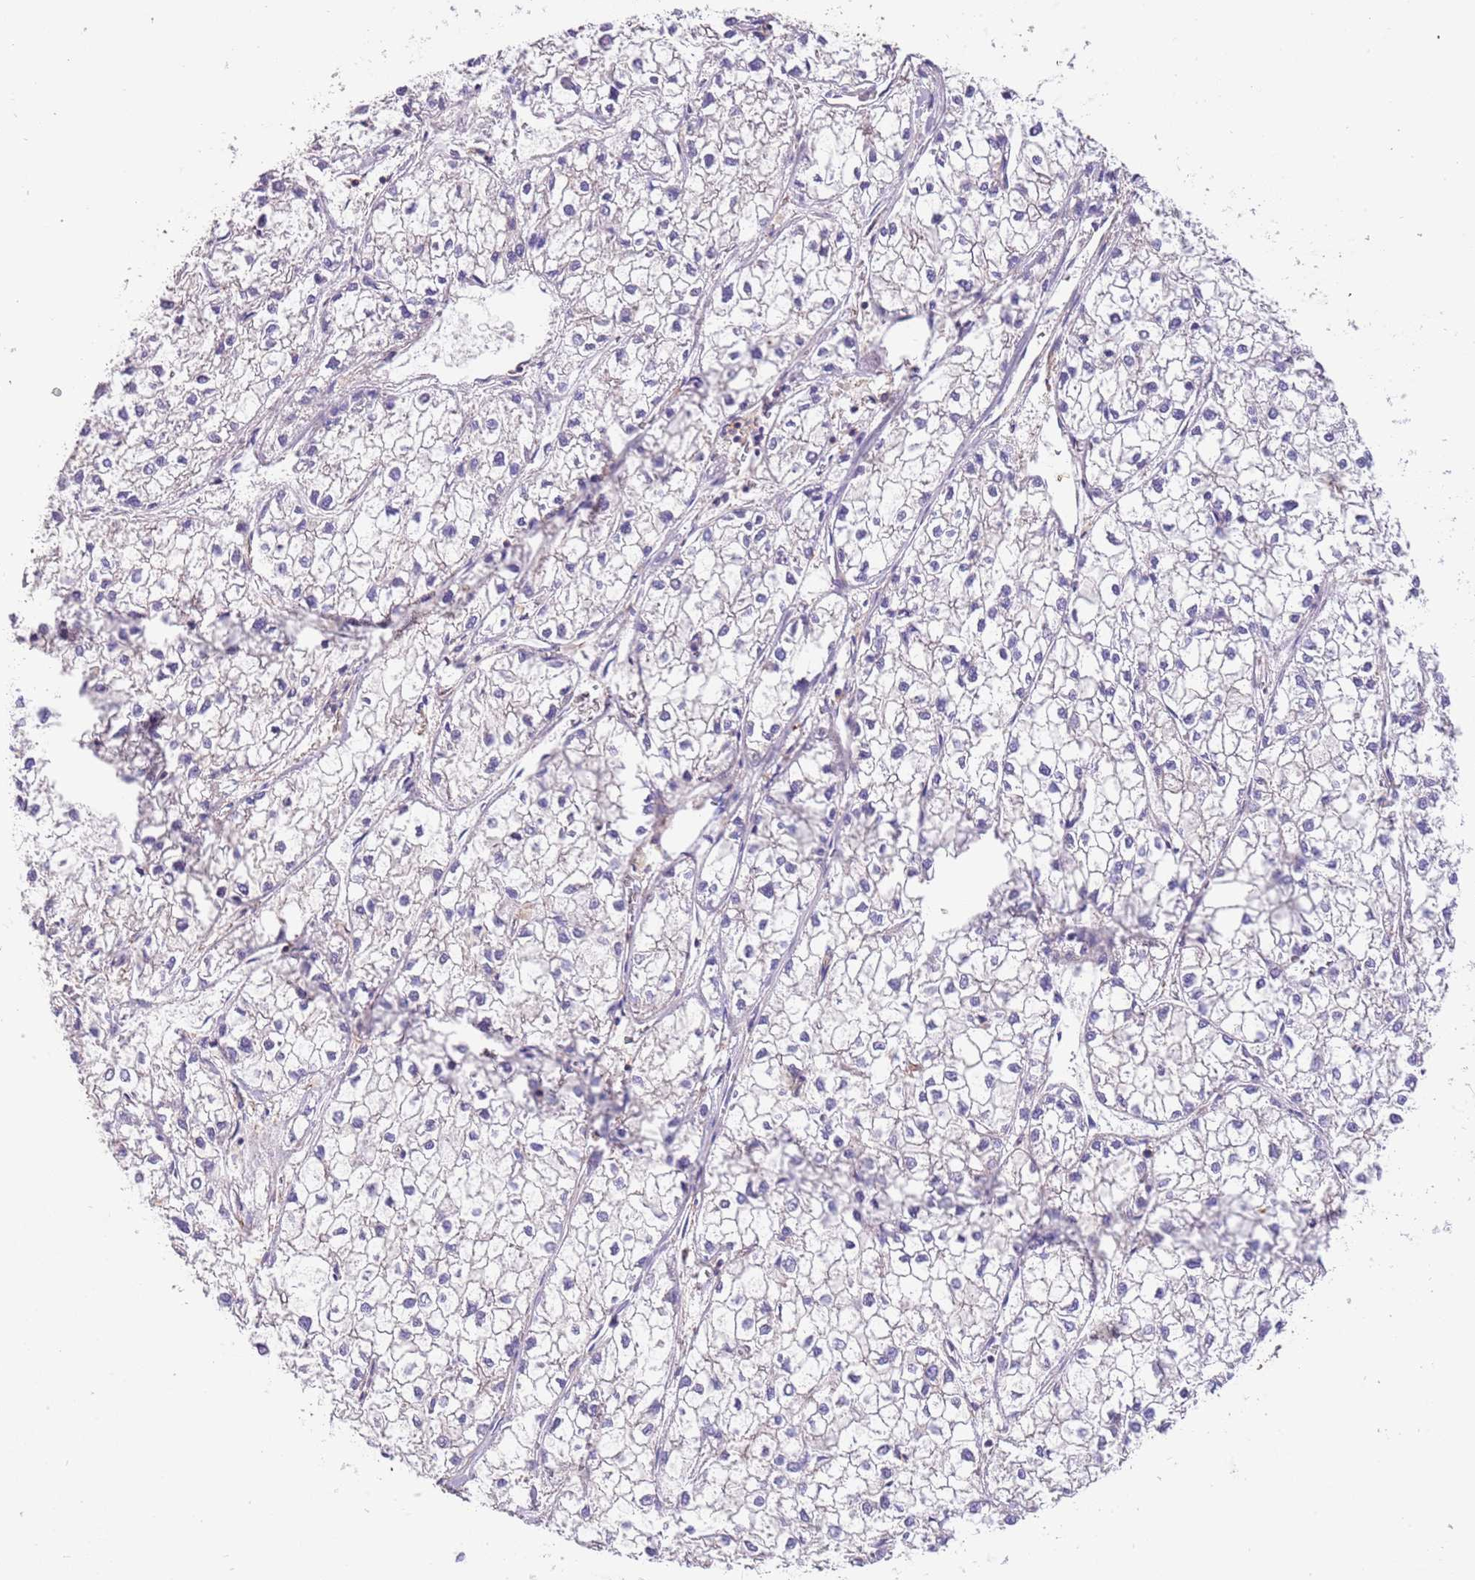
{"staining": {"intensity": "negative", "quantity": "none", "location": "none"}, "tissue": "liver cancer", "cell_type": "Tumor cells", "image_type": "cancer", "snomed": [{"axis": "morphology", "description": "Carcinoma, Hepatocellular, NOS"}, {"axis": "topography", "description": "Liver"}], "caption": "An image of human liver cancer (hepatocellular carcinoma) is negative for staining in tumor cells.", "gene": "NAALADL1", "patient": {"sex": "female", "age": 43}}